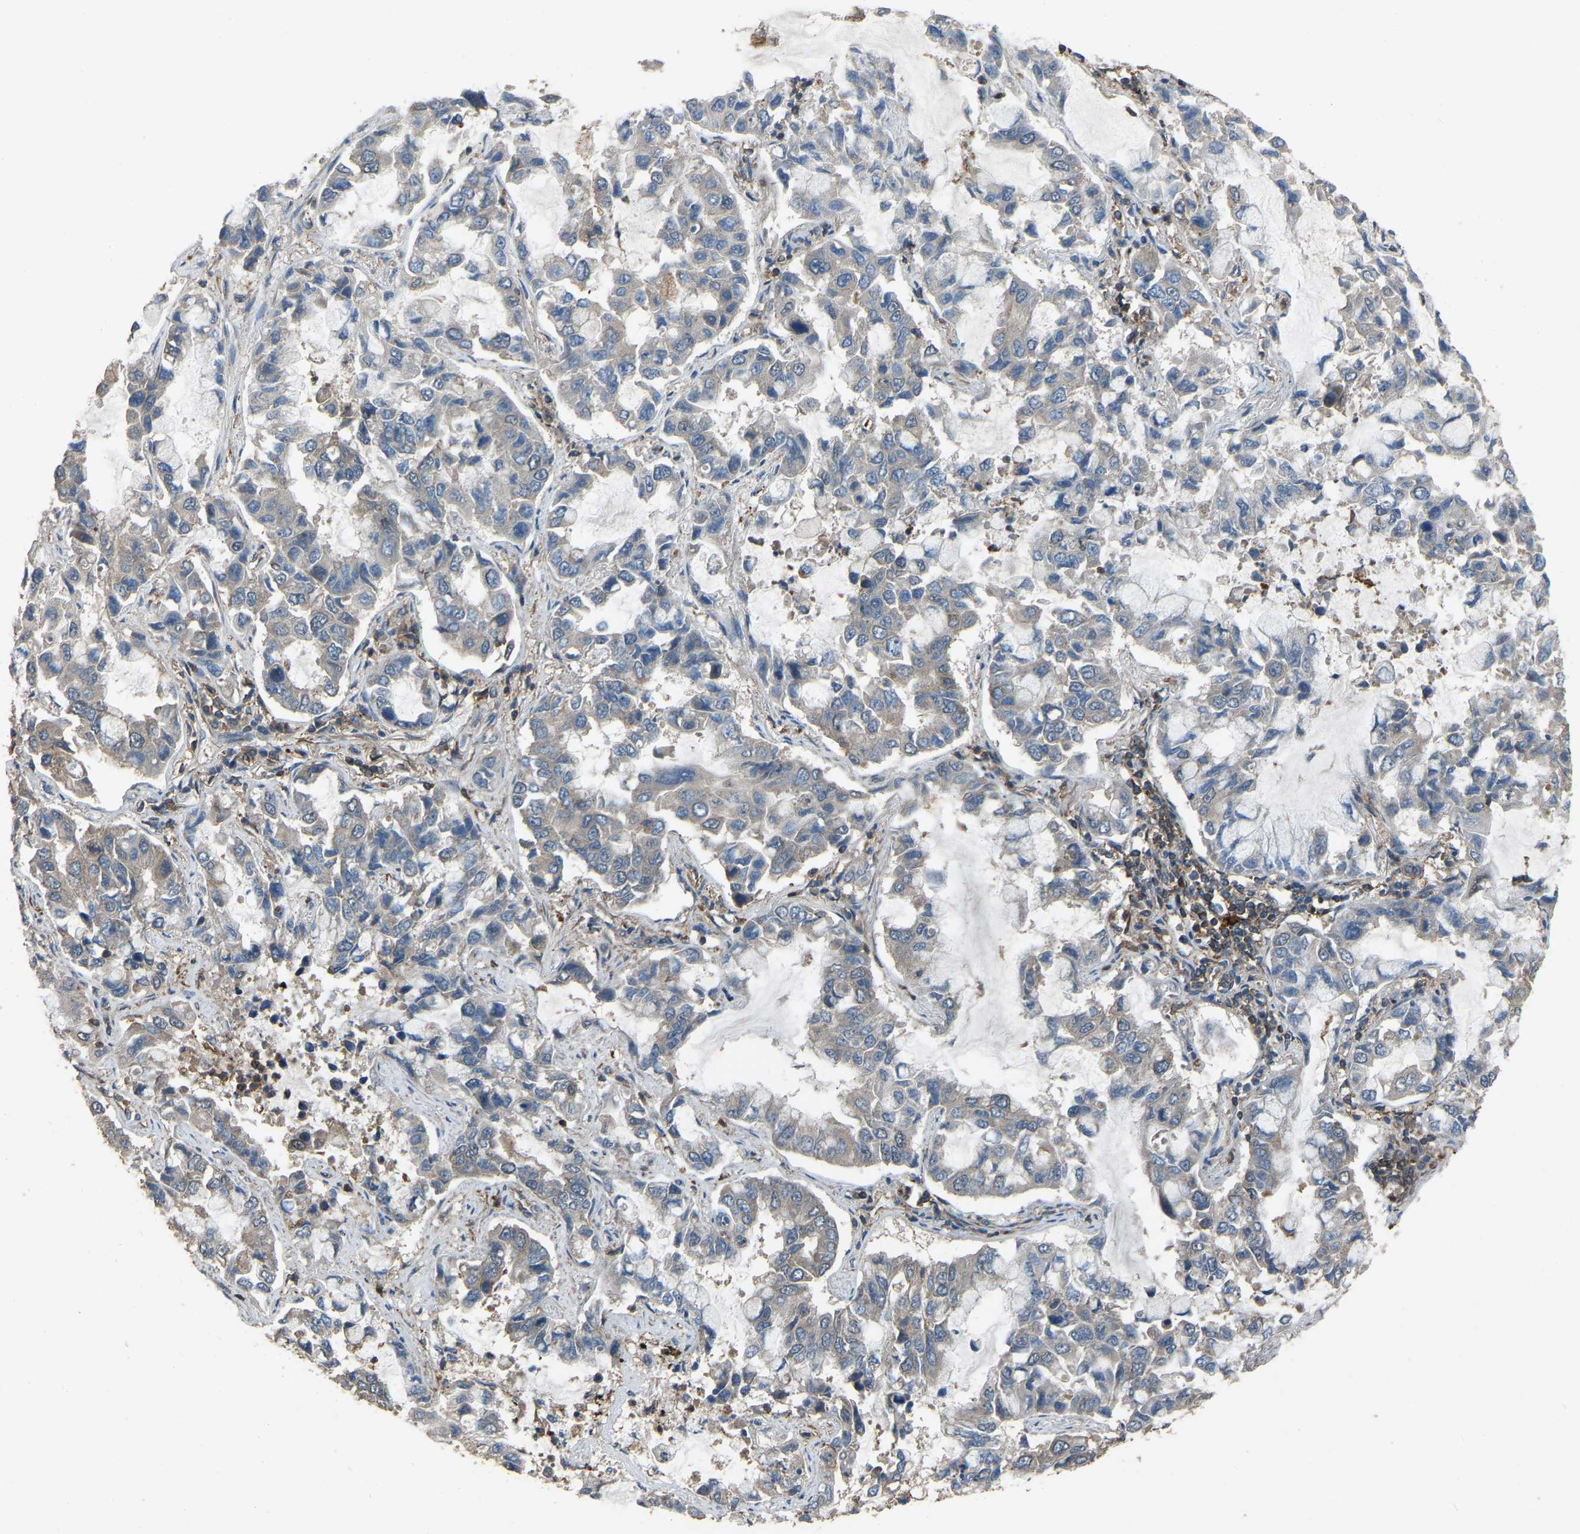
{"staining": {"intensity": "negative", "quantity": "none", "location": "none"}, "tissue": "lung cancer", "cell_type": "Tumor cells", "image_type": "cancer", "snomed": [{"axis": "morphology", "description": "Adenocarcinoma, NOS"}, {"axis": "topography", "description": "Lung"}], "caption": "IHC of human adenocarcinoma (lung) demonstrates no expression in tumor cells. (Immunohistochemistry (ihc), brightfield microscopy, high magnification).", "gene": "SLC4A2", "patient": {"sex": "male", "age": 64}}